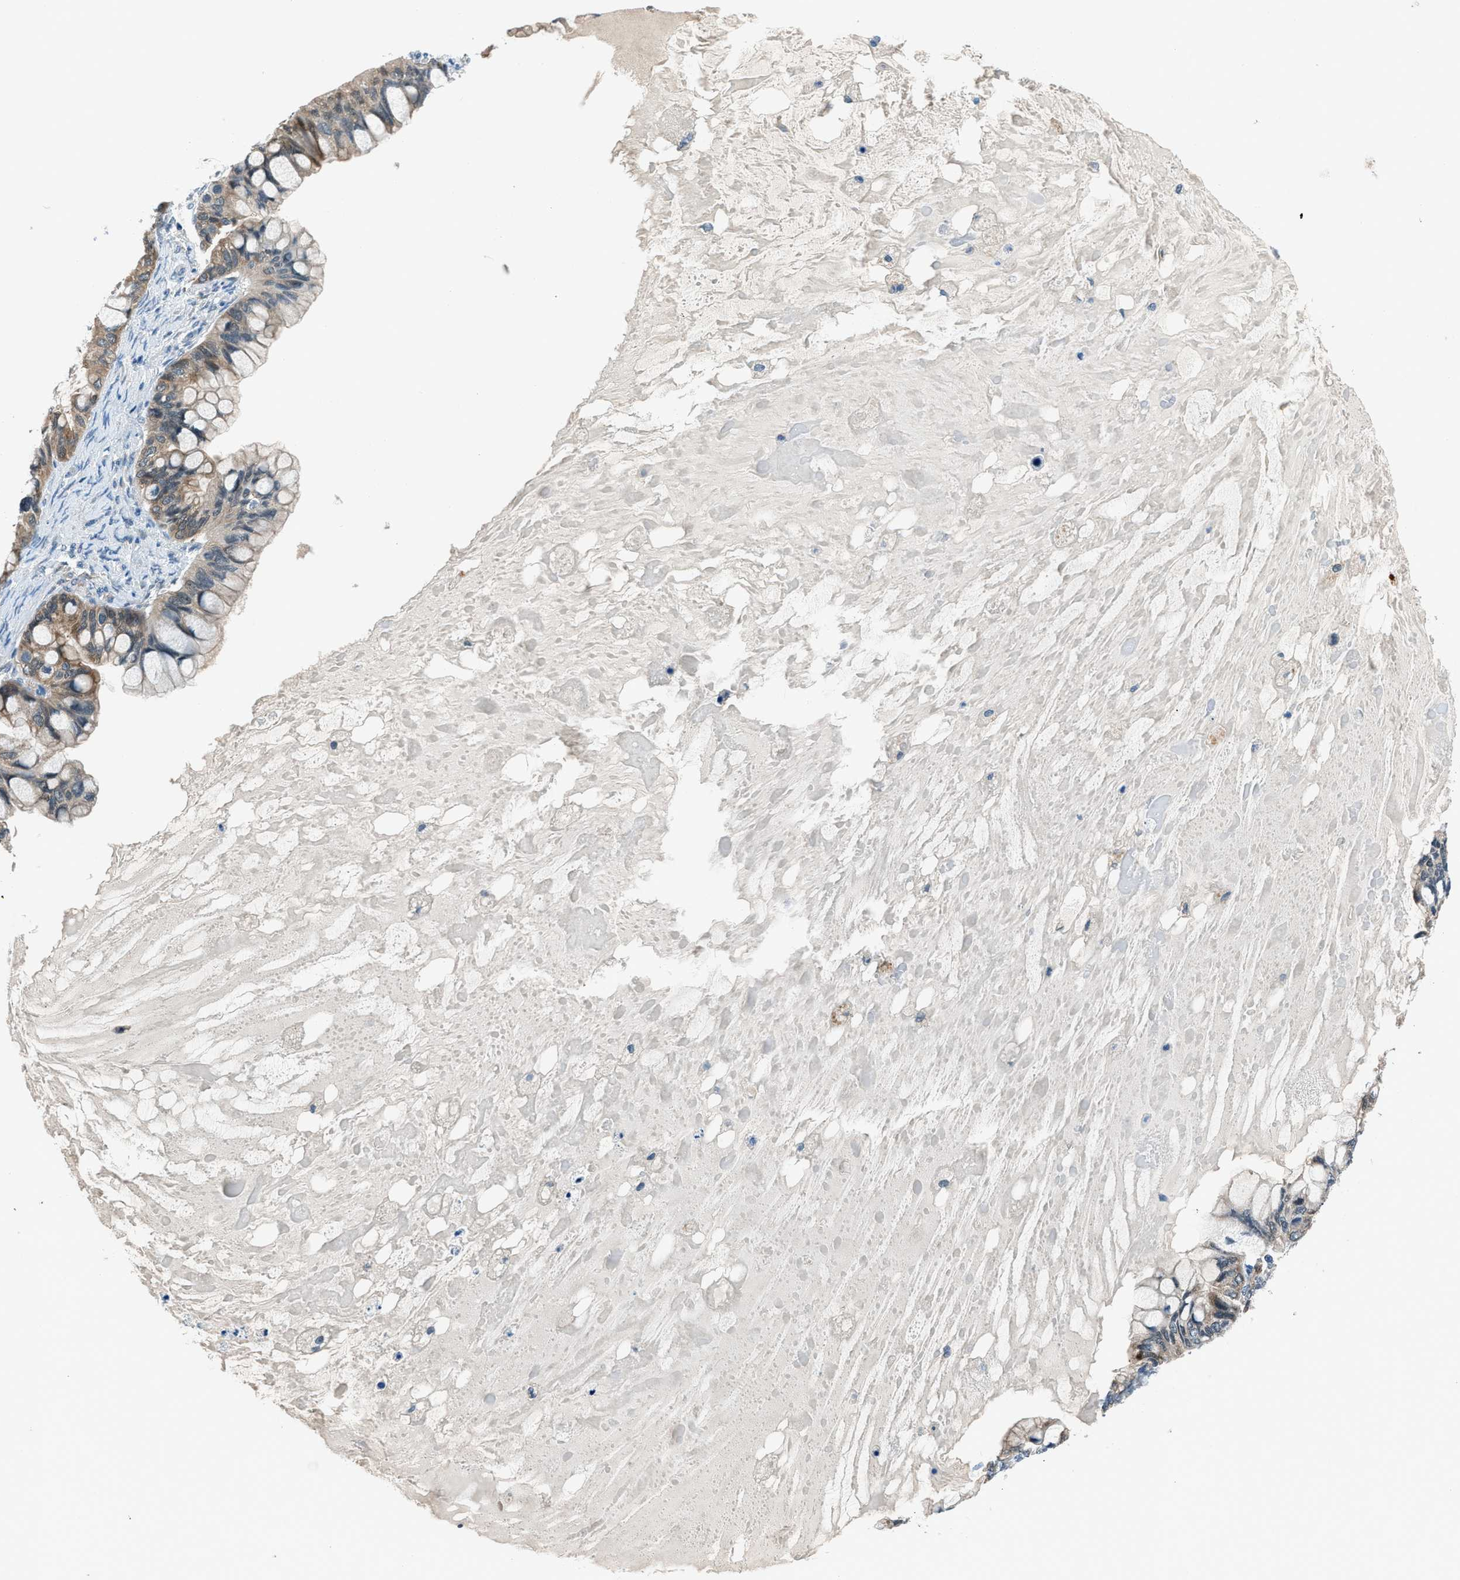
{"staining": {"intensity": "moderate", "quantity": ">75%", "location": "cytoplasmic/membranous"}, "tissue": "ovarian cancer", "cell_type": "Tumor cells", "image_type": "cancer", "snomed": [{"axis": "morphology", "description": "Cystadenocarcinoma, mucinous, NOS"}, {"axis": "topography", "description": "Ovary"}], "caption": "A medium amount of moderate cytoplasmic/membranous expression is appreciated in approximately >75% of tumor cells in ovarian cancer tissue. (brown staining indicates protein expression, while blue staining denotes nuclei).", "gene": "ACP1", "patient": {"sex": "female", "age": 80}}